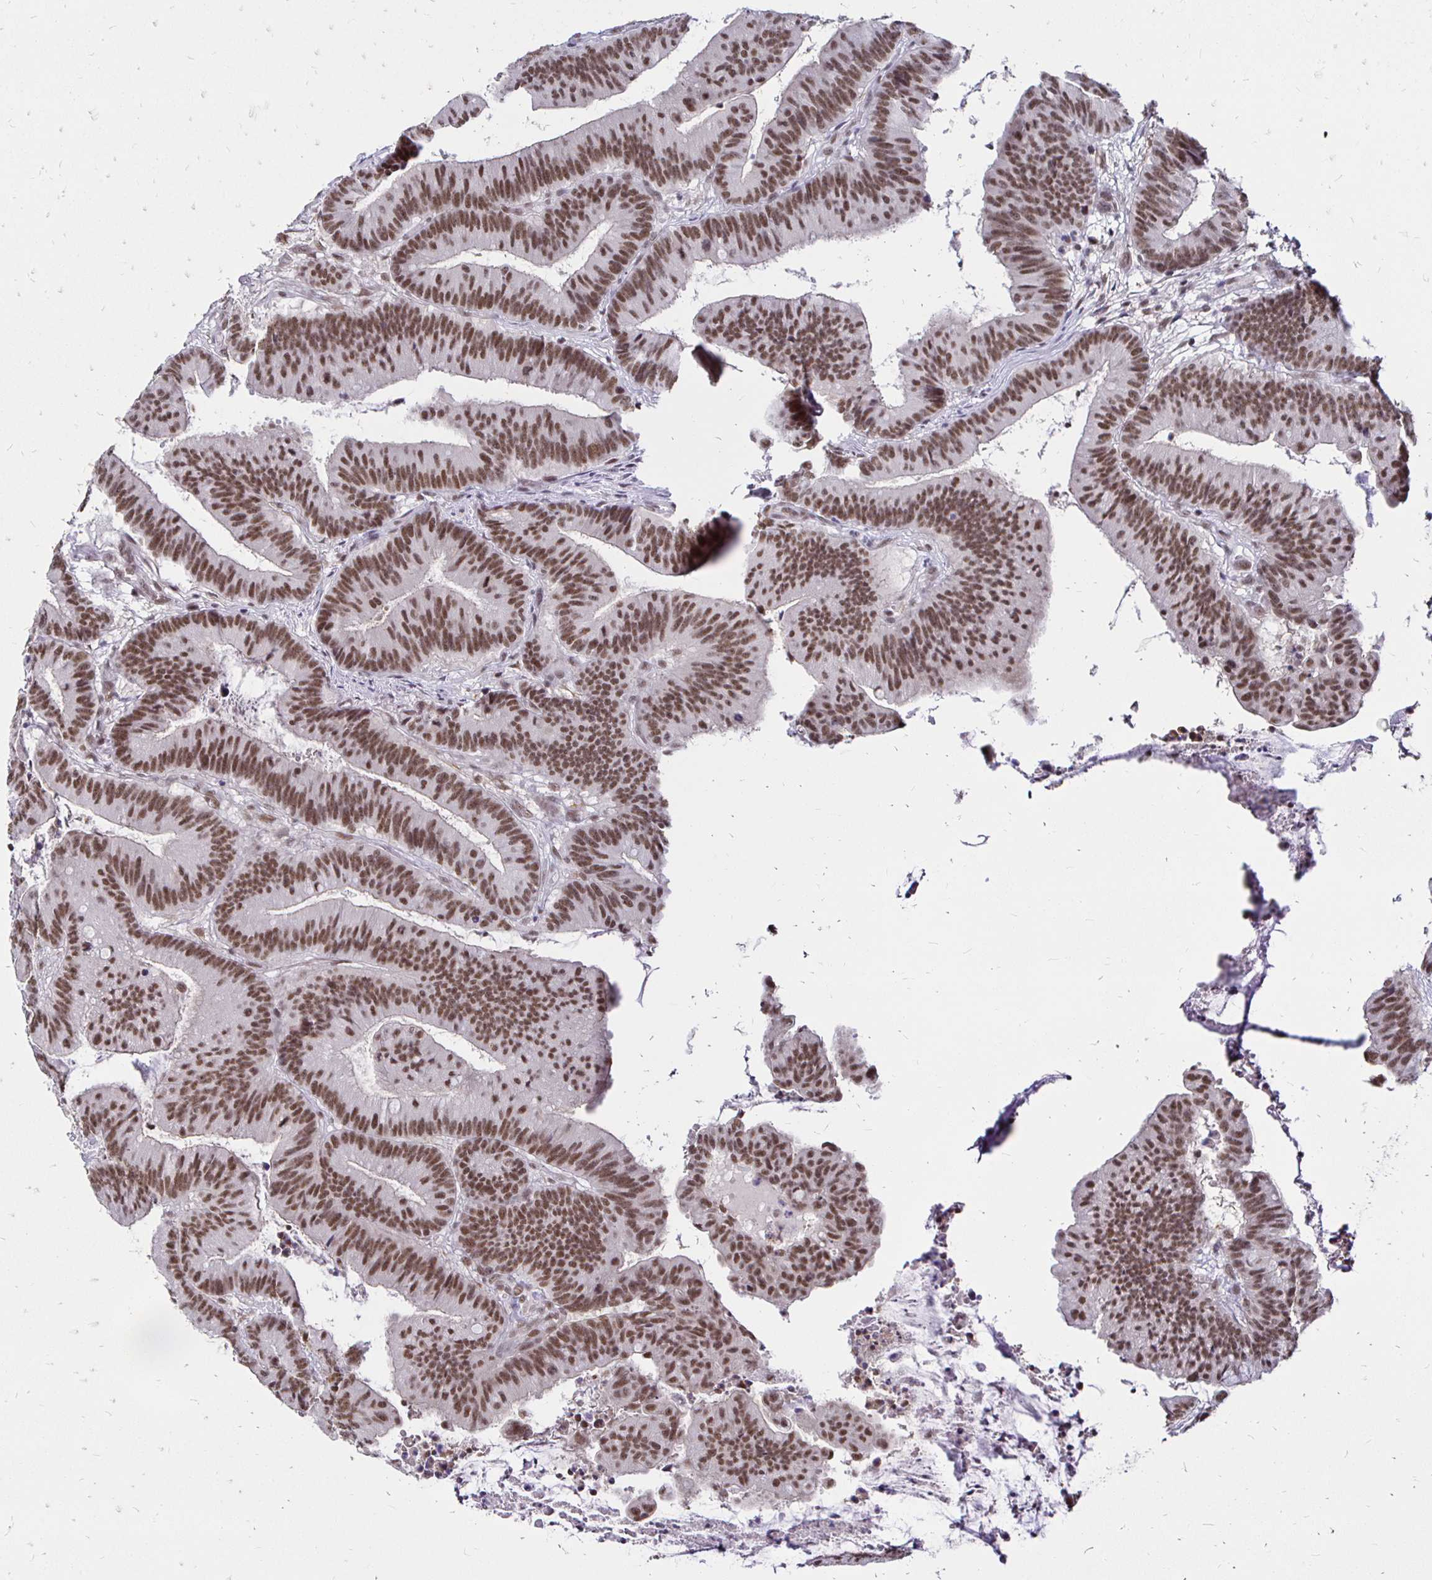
{"staining": {"intensity": "moderate", "quantity": ">75%", "location": "nuclear"}, "tissue": "colorectal cancer", "cell_type": "Tumor cells", "image_type": "cancer", "snomed": [{"axis": "morphology", "description": "Adenocarcinoma, NOS"}, {"axis": "topography", "description": "Colon"}], "caption": "High-power microscopy captured an IHC histopathology image of colorectal adenocarcinoma, revealing moderate nuclear positivity in about >75% of tumor cells. (IHC, brightfield microscopy, high magnification).", "gene": "SIN3A", "patient": {"sex": "female", "age": 78}}